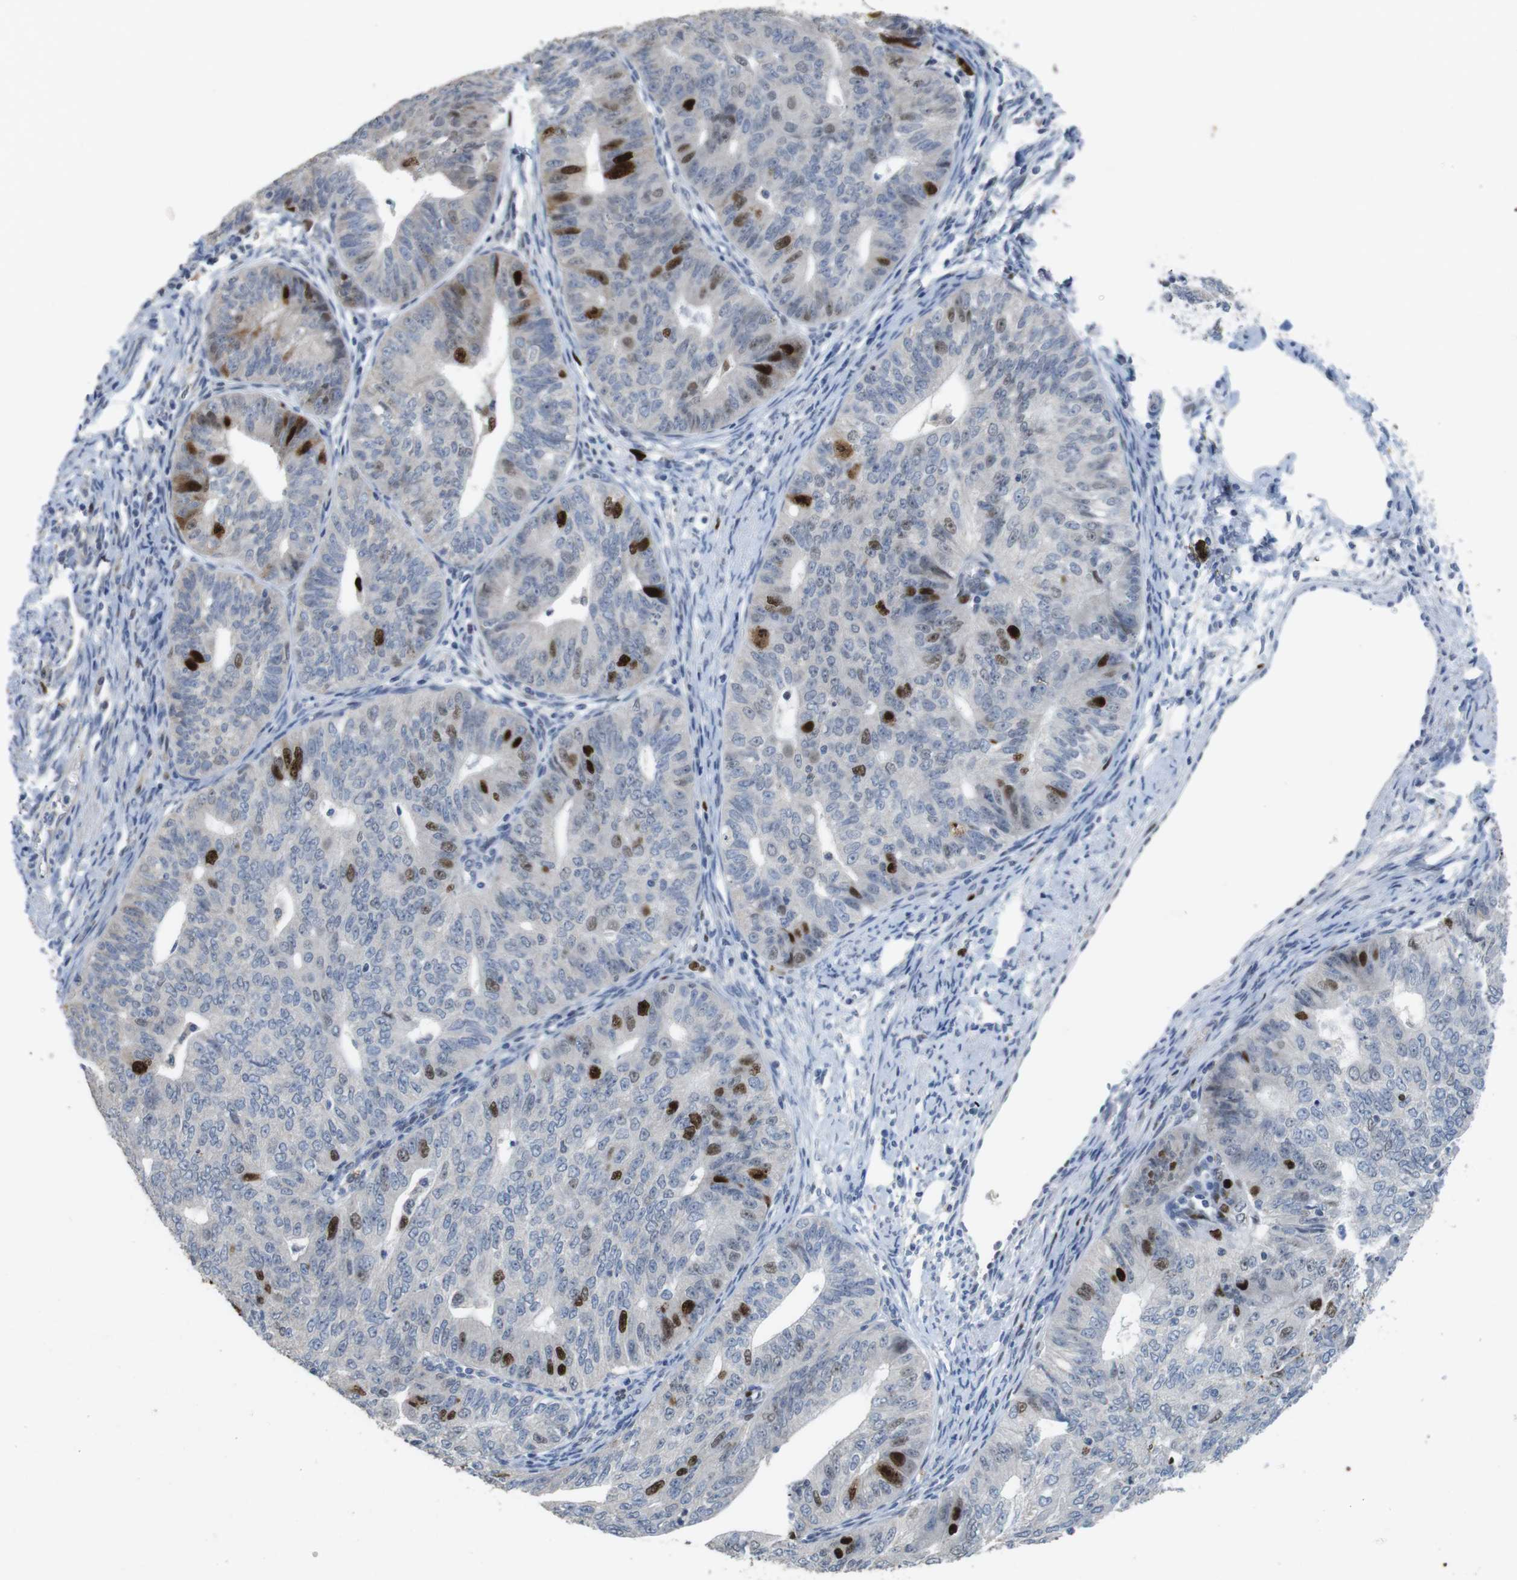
{"staining": {"intensity": "strong", "quantity": "<25%", "location": "cytoplasmic/membranous,nuclear"}, "tissue": "endometrial cancer", "cell_type": "Tumor cells", "image_type": "cancer", "snomed": [{"axis": "morphology", "description": "Adenocarcinoma, NOS"}, {"axis": "topography", "description": "Endometrium"}], "caption": "Tumor cells reveal medium levels of strong cytoplasmic/membranous and nuclear expression in about <25% of cells in endometrial adenocarcinoma.", "gene": "KPNA2", "patient": {"sex": "female", "age": 32}}